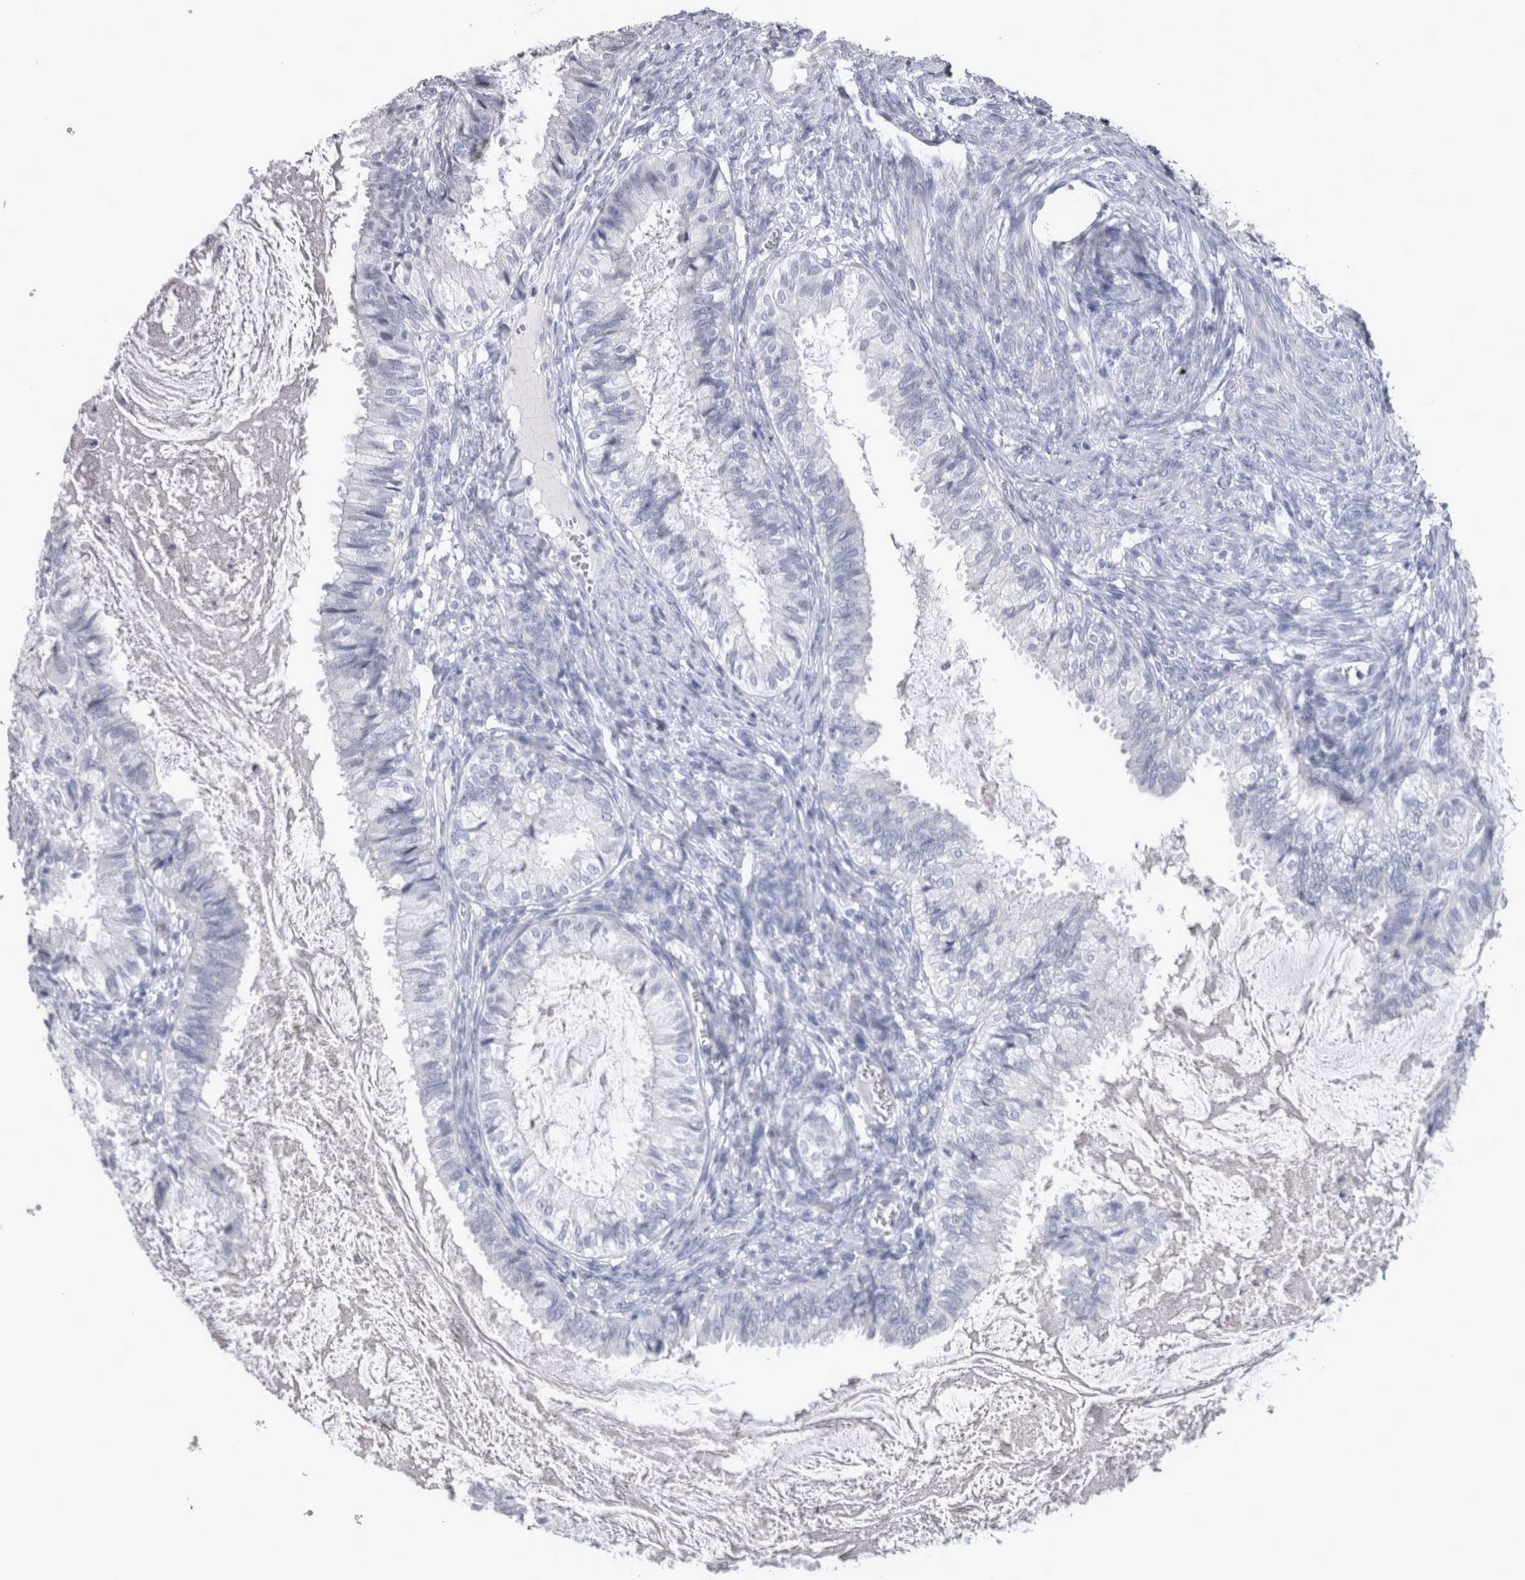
{"staining": {"intensity": "negative", "quantity": "none", "location": "none"}, "tissue": "cervical cancer", "cell_type": "Tumor cells", "image_type": "cancer", "snomed": [{"axis": "morphology", "description": "Normal tissue, NOS"}, {"axis": "morphology", "description": "Adenocarcinoma, NOS"}, {"axis": "topography", "description": "Cervix"}, {"axis": "topography", "description": "Endometrium"}], "caption": "A photomicrograph of human cervical adenocarcinoma is negative for staining in tumor cells.", "gene": "MSMB", "patient": {"sex": "female", "age": 86}}